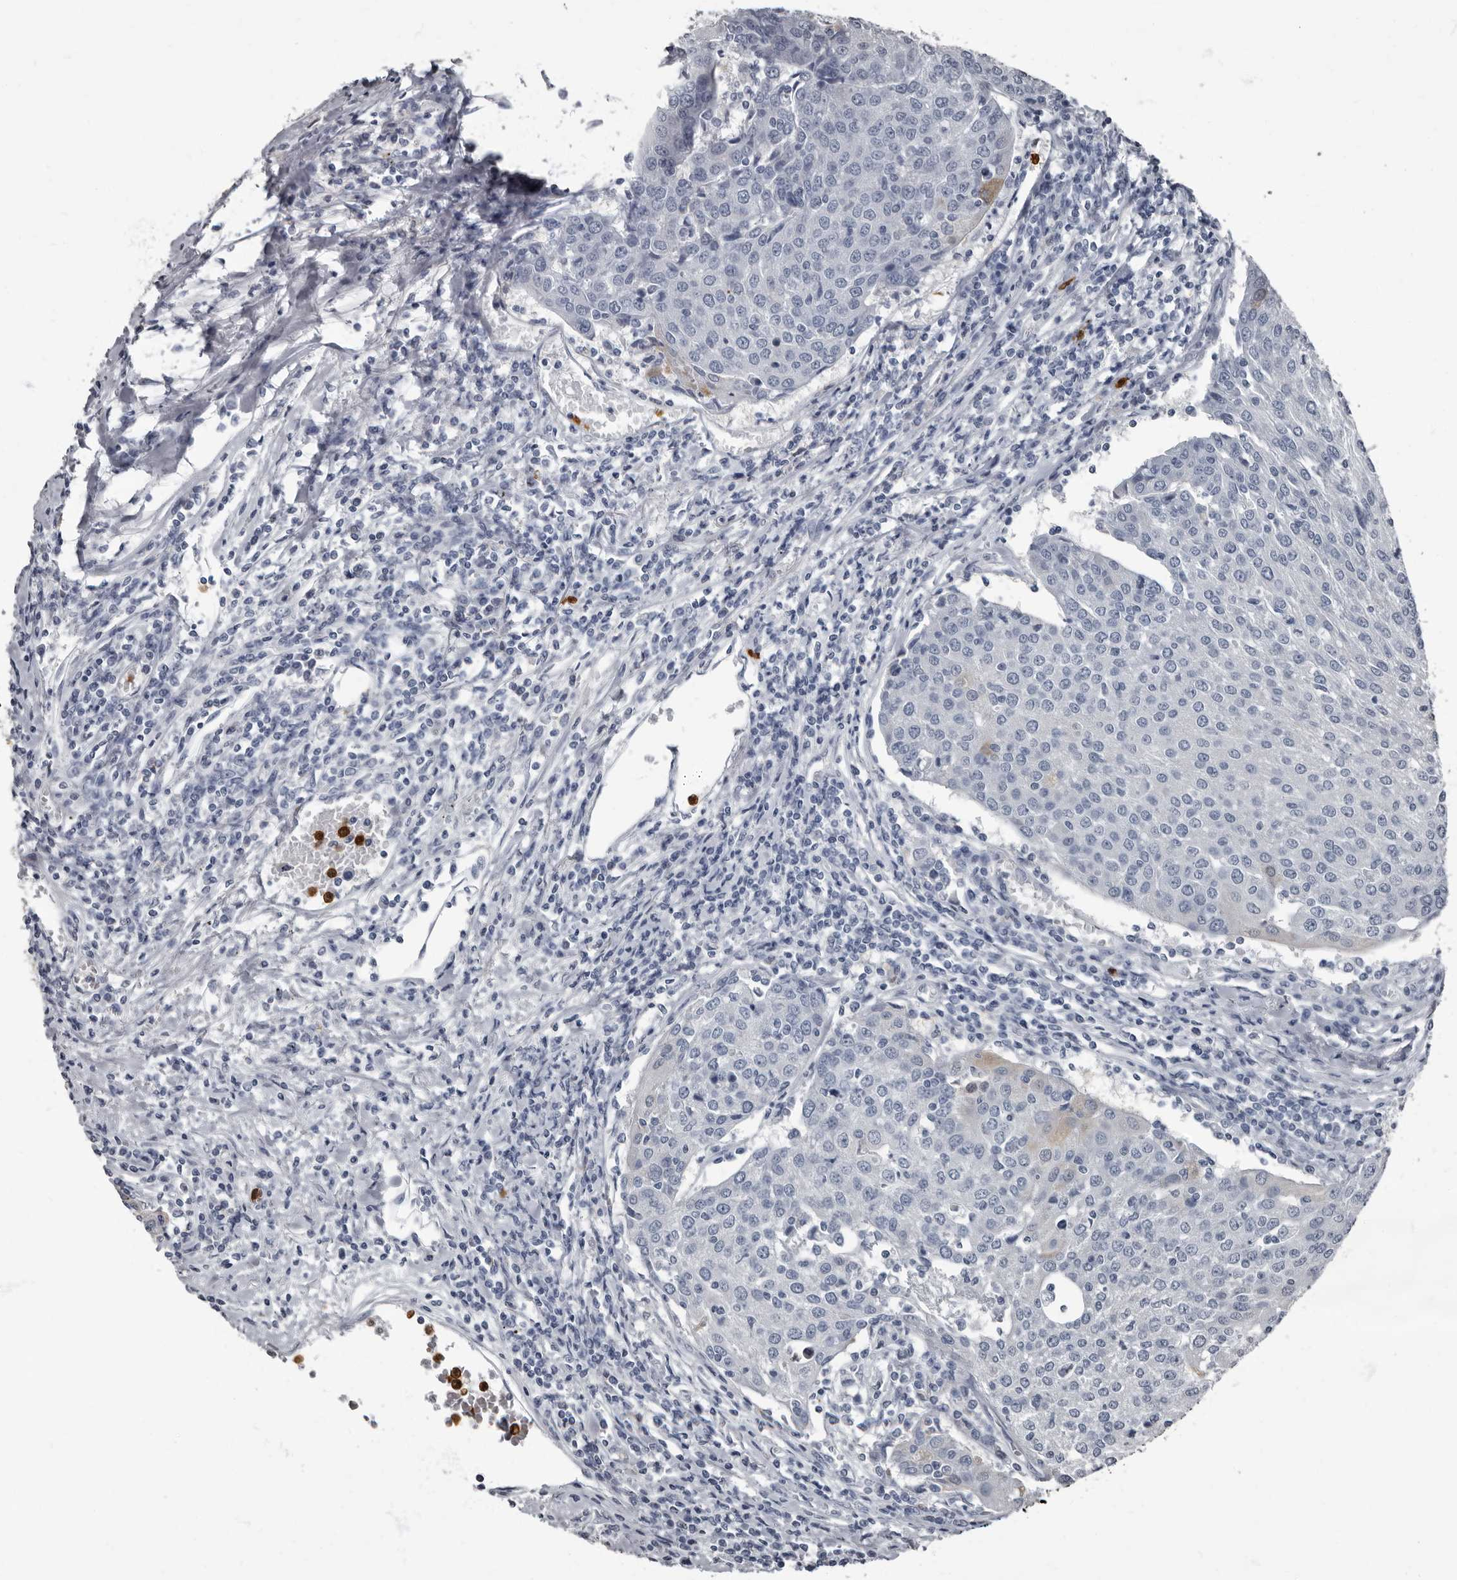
{"staining": {"intensity": "negative", "quantity": "none", "location": "none"}, "tissue": "urothelial cancer", "cell_type": "Tumor cells", "image_type": "cancer", "snomed": [{"axis": "morphology", "description": "Urothelial carcinoma, High grade"}, {"axis": "topography", "description": "Urinary bladder"}], "caption": "This is an IHC micrograph of human high-grade urothelial carcinoma. There is no expression in tumor cells.", "gene": "TPD52L1", "patient": {"sex": "female", "age": 85}}